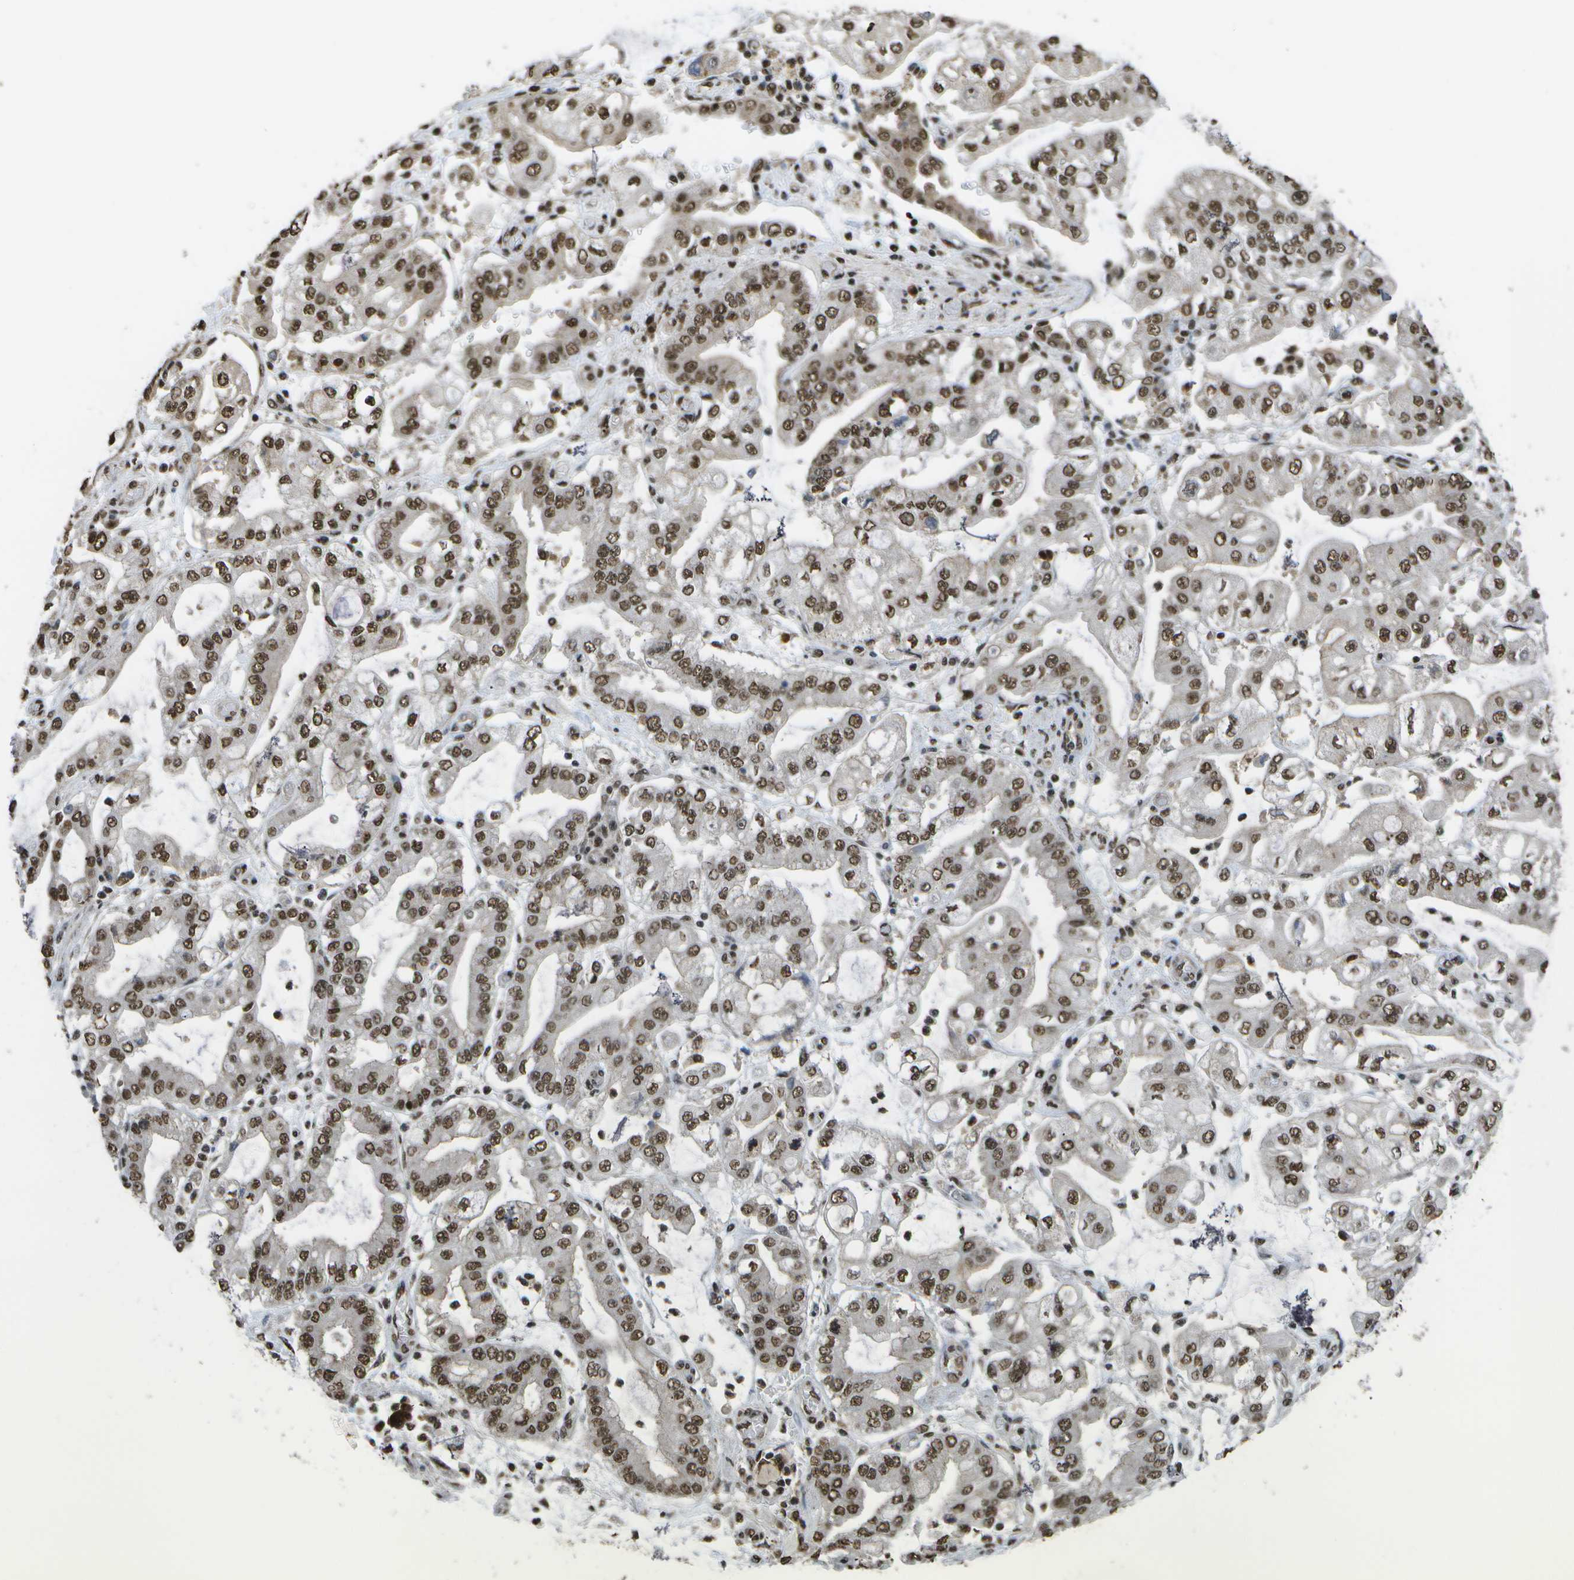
{"staining": {"intensity": "strong", "quantity": ">75%", "location": "nuclear"}, "tissue": "stomach cancer", "cell_type": "Tumor cells", "image_type": "cancer", "snomed": [{"axis": "morphology", "description": "Adenocarcinoma, NOS"}, {"axis": "topography", "description": "Stomach"}], "caption": "This micrograph exhibits immunohistochemistry staining of human adenocarcinoma (stomach), with high strong nuclear staining in approximately >75% of tumor cells.", "gene": "SPEN", "patient": {"sex": "male", "age": 76}}